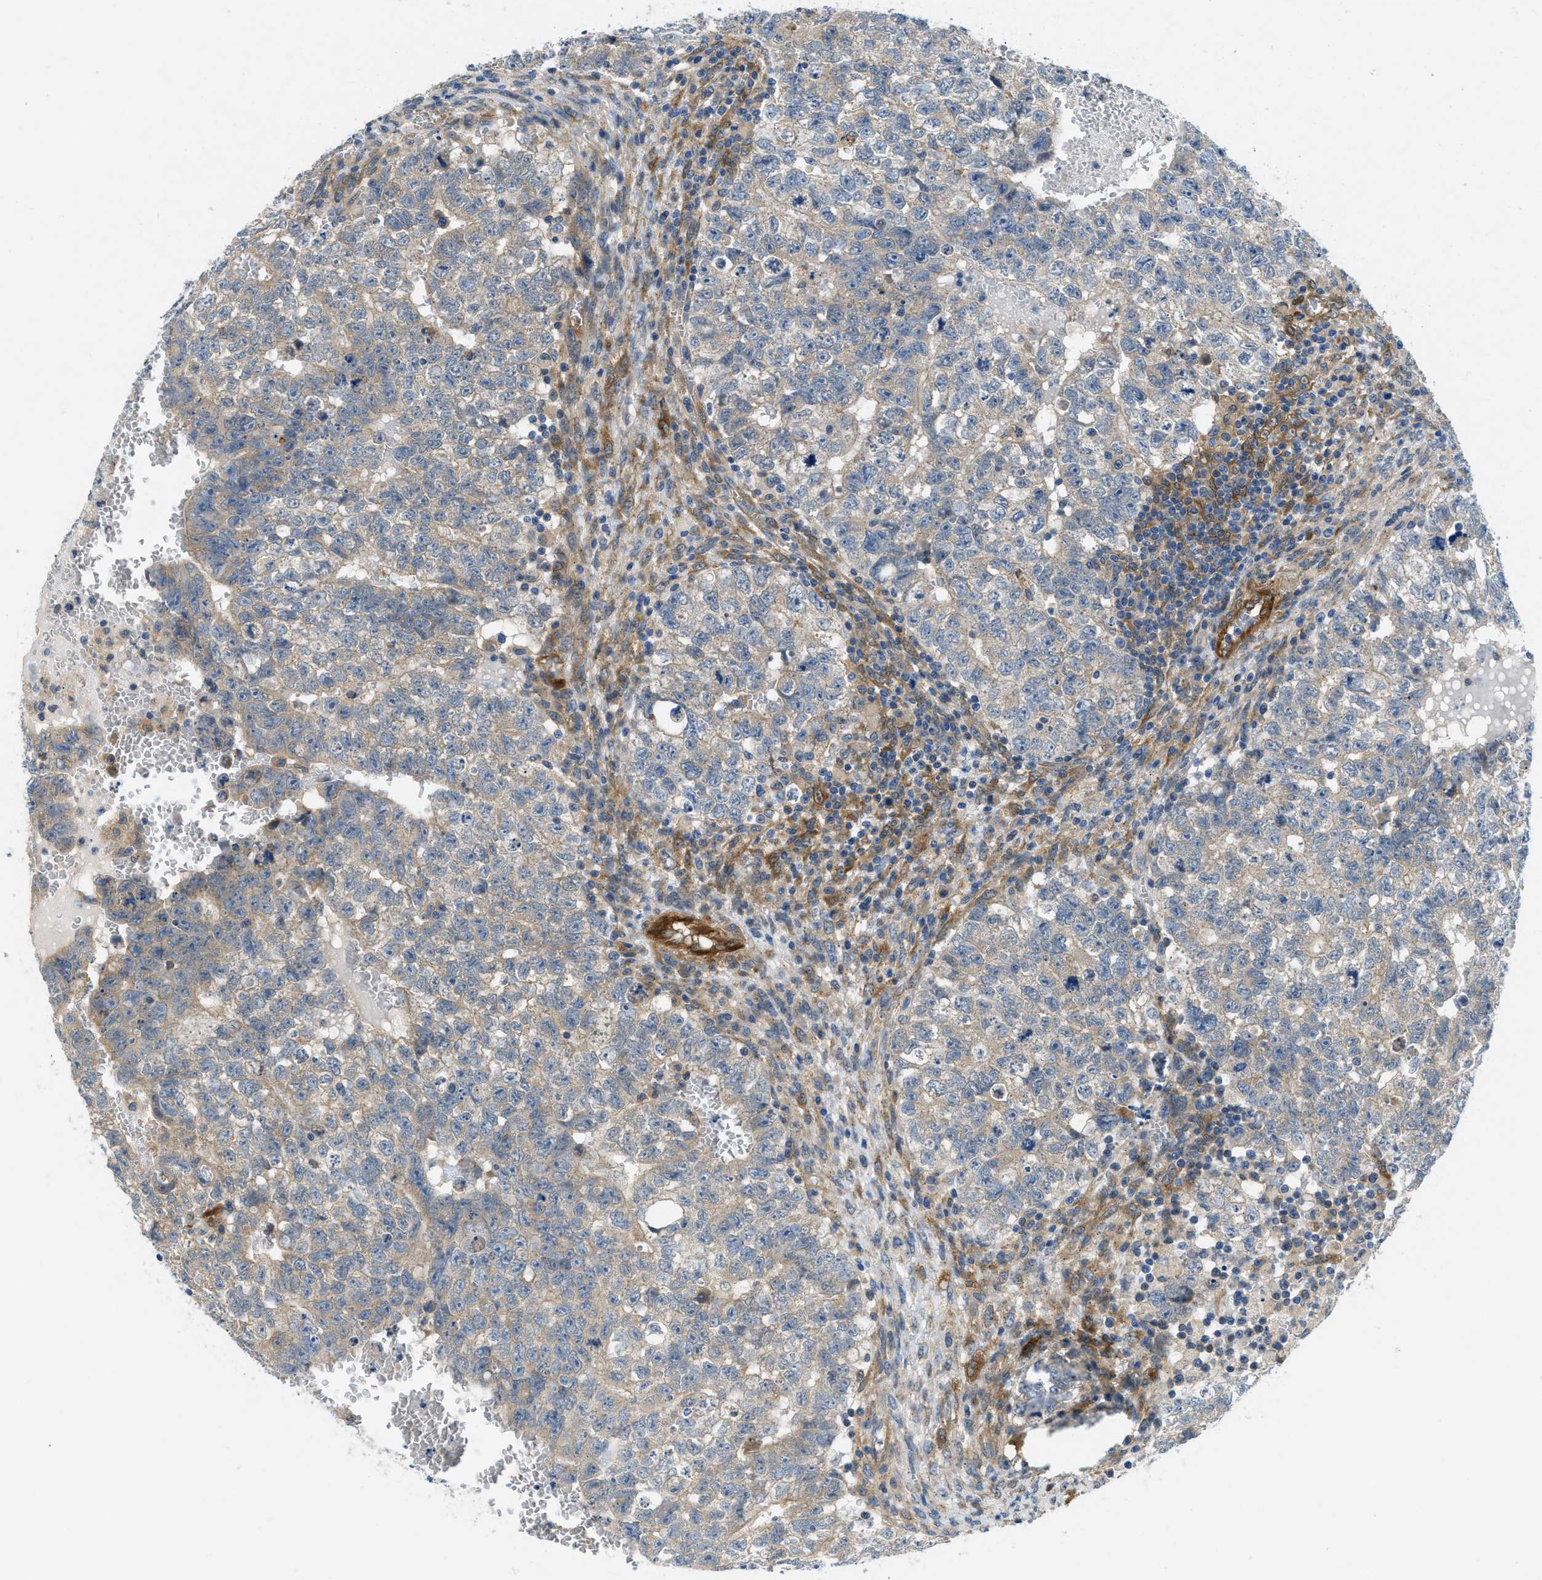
{"staining": {"intensity": "weak", "quantity": "<25%", "location": "cytoplasmic/membranous"}, "tissue": "testis cancer", "cell_type": "Tumor cells", "image_type": "cancer", "snomed": [{"axis": "morphology", "description": "Seminoma, NOS"}, {"axis": "morphology", "description": "Carcinoma, Embryonal, NOS"}, {"axis": "topography", "description": "Testis"}], "caption": "An image of human testis cancer (seminoma) is negative for staining in tumor cells.", "gene": "RIPK2", "patient": {"sex": "male", "age": 38}}